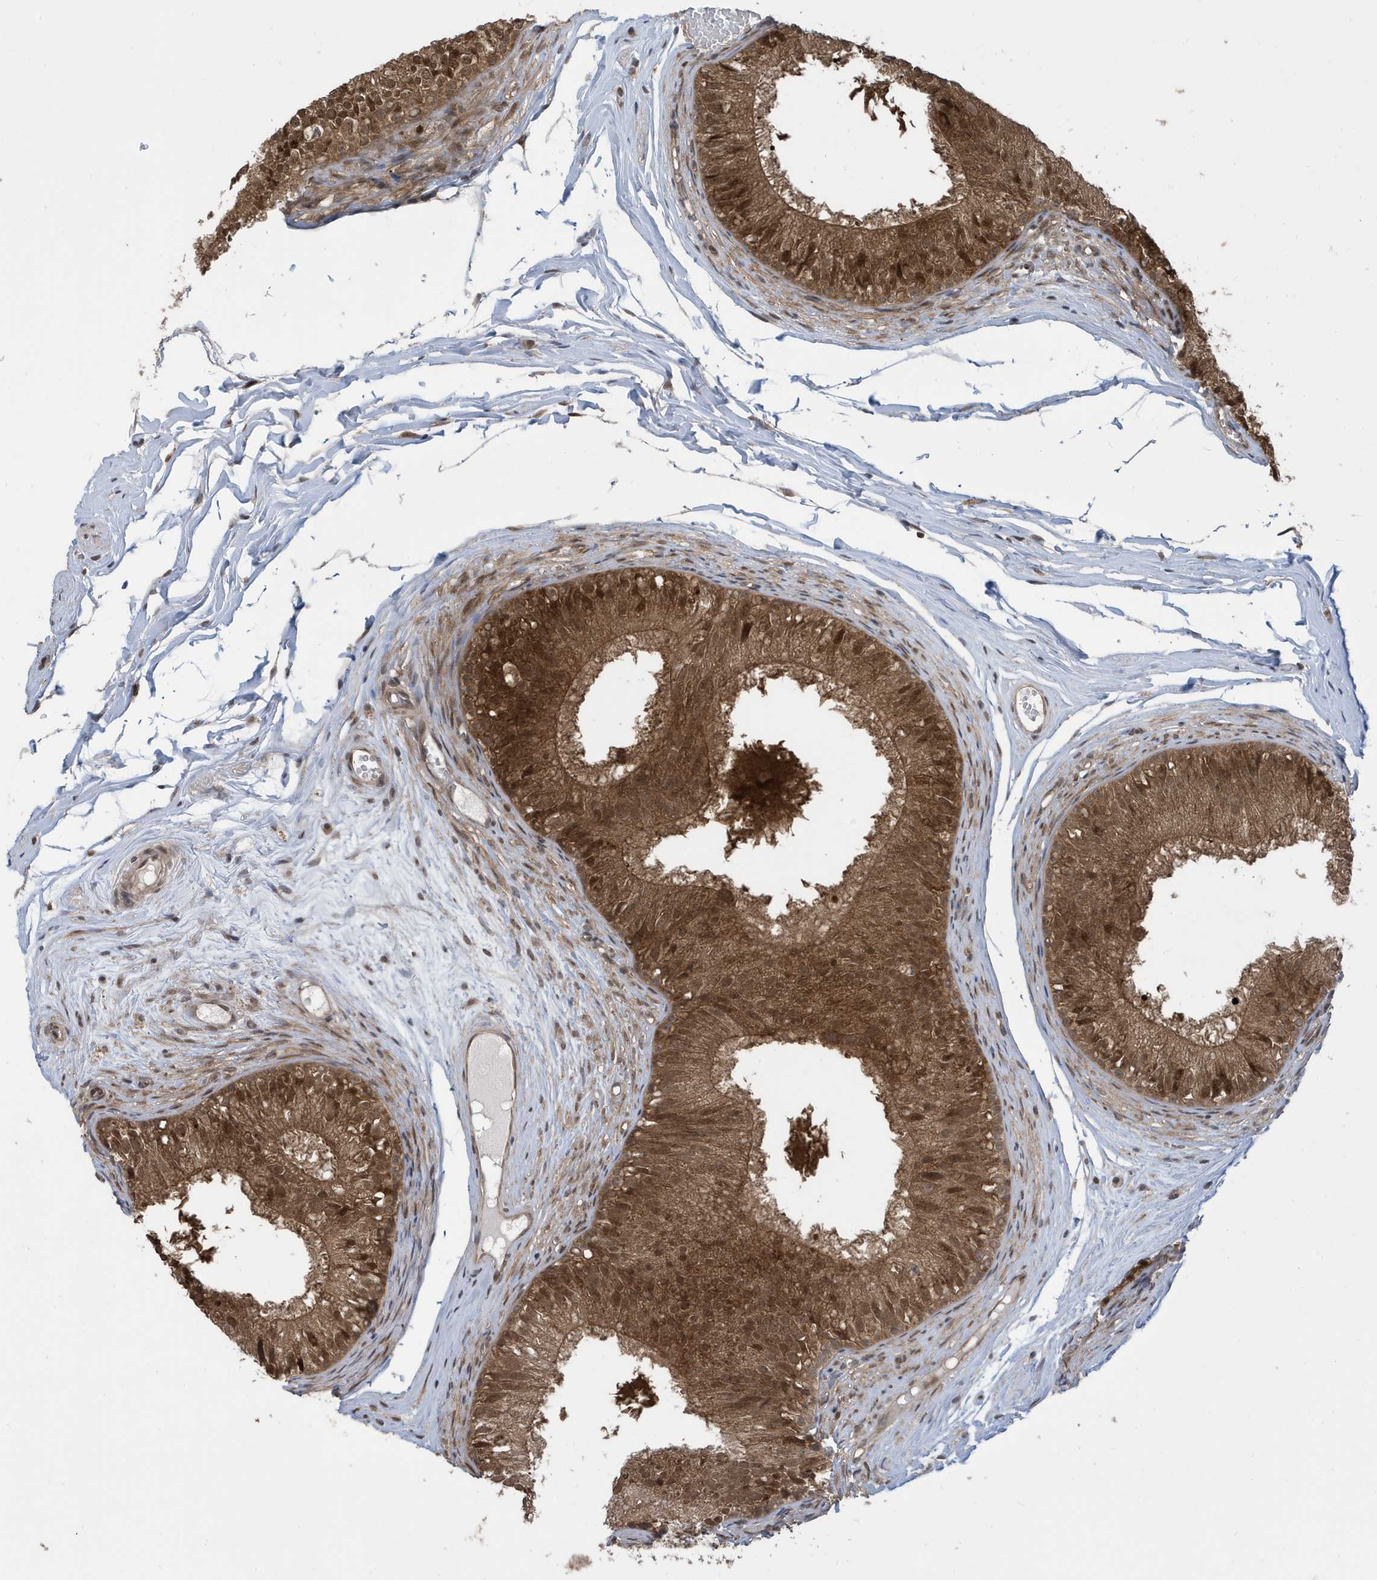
{"staining": {"intensity": "moderate", "quantity": ">75%", "location": "cytoplasmic/membranous,nuclear"}, "tissue": "epididymis", "cell_type": "Glandular cells", "image_type": "normal", "snomed": [{"axis": "morphology", "description": "Normal tissue, NOS"}, {"axis": "morphology", "description": "Seminoma in situ"}, {"axis": "topography", "description": "Testis"}, {"axis": "topography", "description": "Epididymis"}], "caption": "DAB immunohistochemical staining of normal epididymis reveals moderate cytoplasmic/membranous,nuclear protein expression in about >75% of glandular cells. The staining was performed using DAB (3,3'-diaminobenzidine), with brown indicating positive protein expression. Nuclei are stained blue with hematoxylin.", "gene": "UBQLN1", "patient": {"sex": "male", "age": 28}}